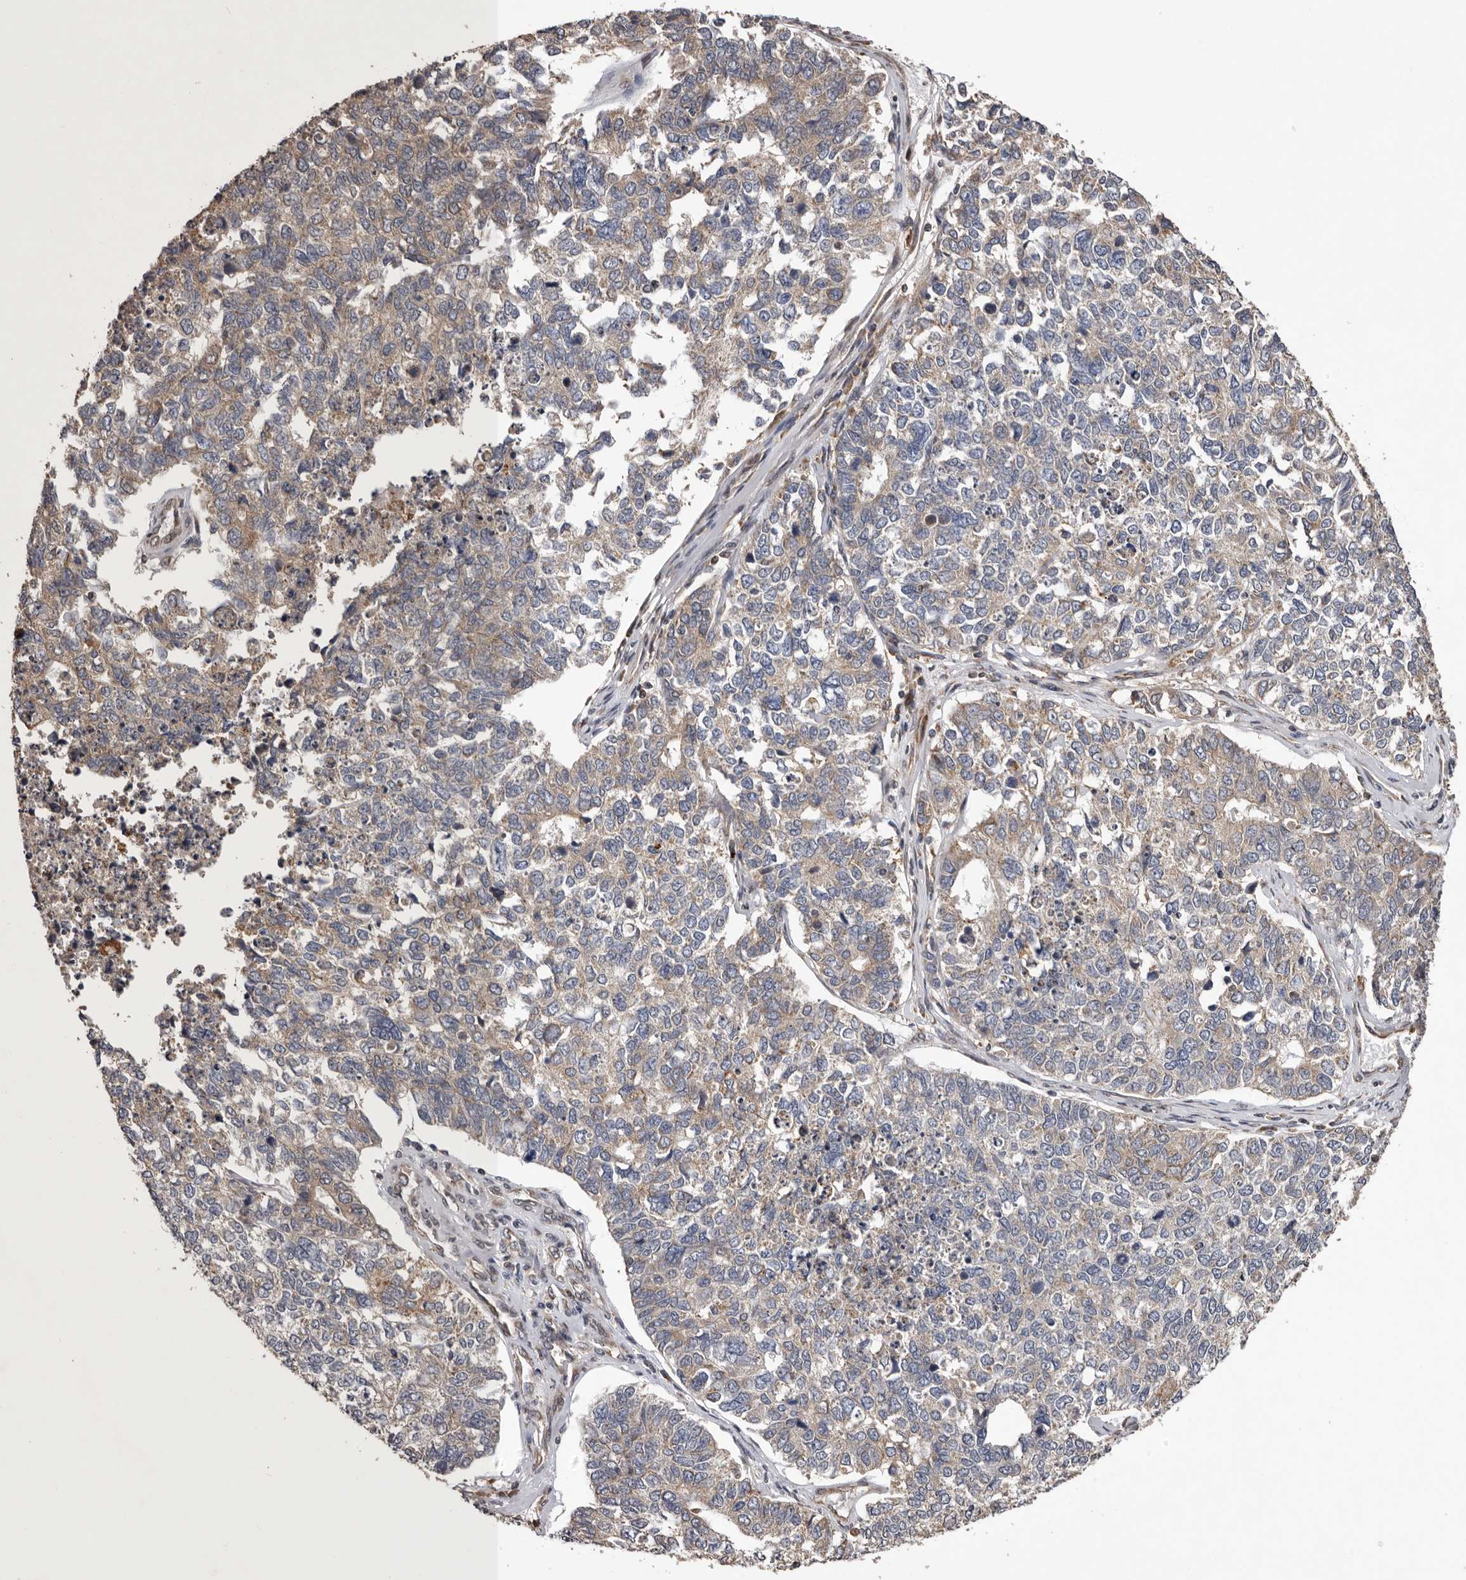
{"staining": {"intensity": "weak", "quantity": ">75%", "location": "cytoplasmic/membranous"}, "tissue": "cervical cancer", "cell_type": "Tumor cells", "image_type": "cancer", "snomed": [{"axis": "morphology", "description": "Squamous cell carcinoma, NOS"}, {"axis": "topography", "description": "Cervix"}], "caption": "A low amount of weak cytoplasmic/membranous expression is present in about >75% of tumor cells in cervical cancer (squamous cell carcinoma) tissue. (IHC, brightfield microscopy, high magnification).", "gene": "GADD45B", "patient": {"sex": "female", "age": 63}}